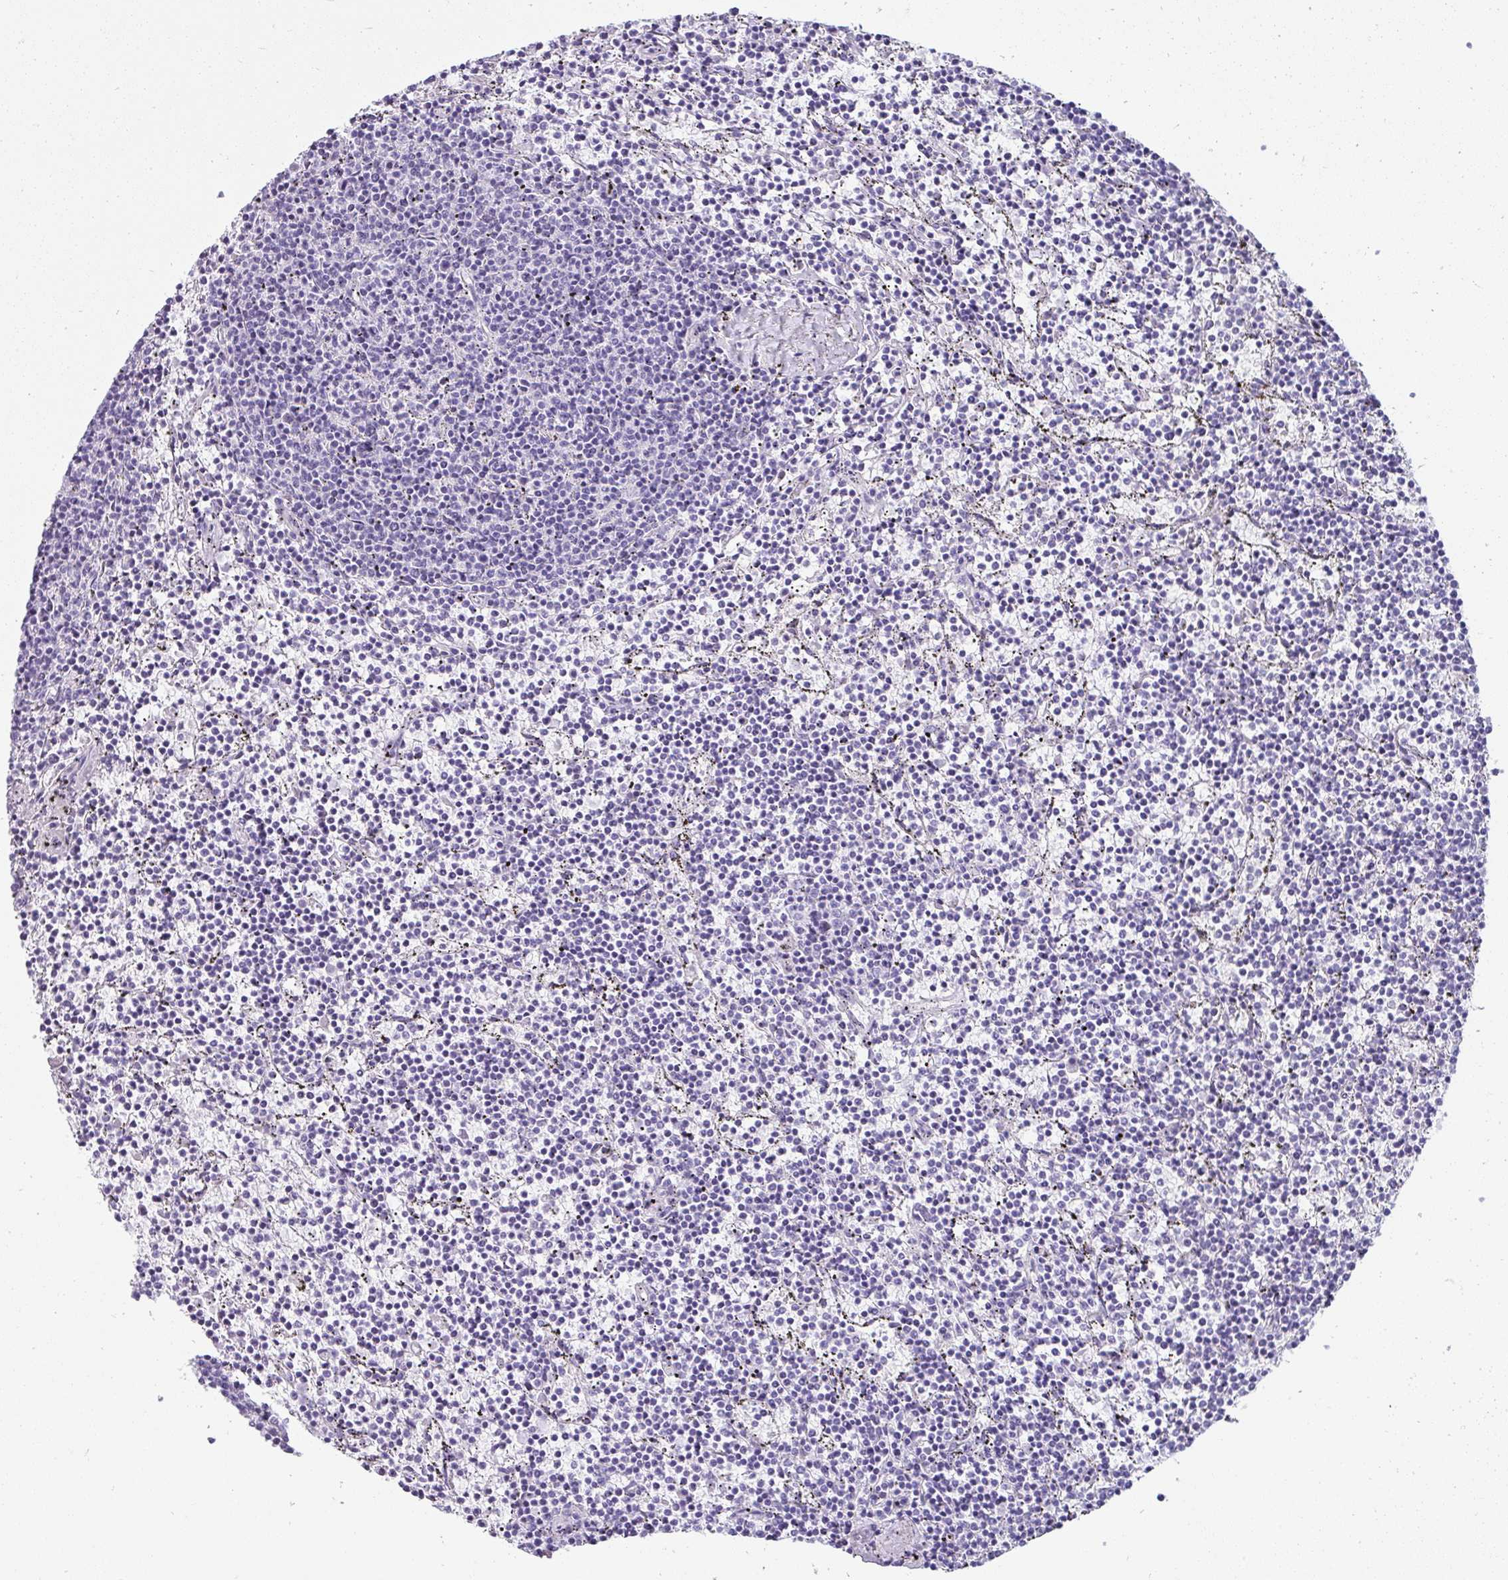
{"staining": {"intensity": "negative", "quantity": "none", "location": "none"}, "tissue": "lymphoma", "cell_type": "Tumor cells", "image_type": "cancer", "snomed": [{"axis": "morphology", "description": "Malignant lymphoma, non-Hodgkin's type, Low grade"}, {"axis": "topography", "description": "Spleen"}], "caption": "Immunohistochemistry (IHC) of malignant lymphoma, non-Hodgkin's type (low-grade) displays no staining in tumor cells.", "gene": "VCY1B", "patient": {"sex": "female", "age": 50}}